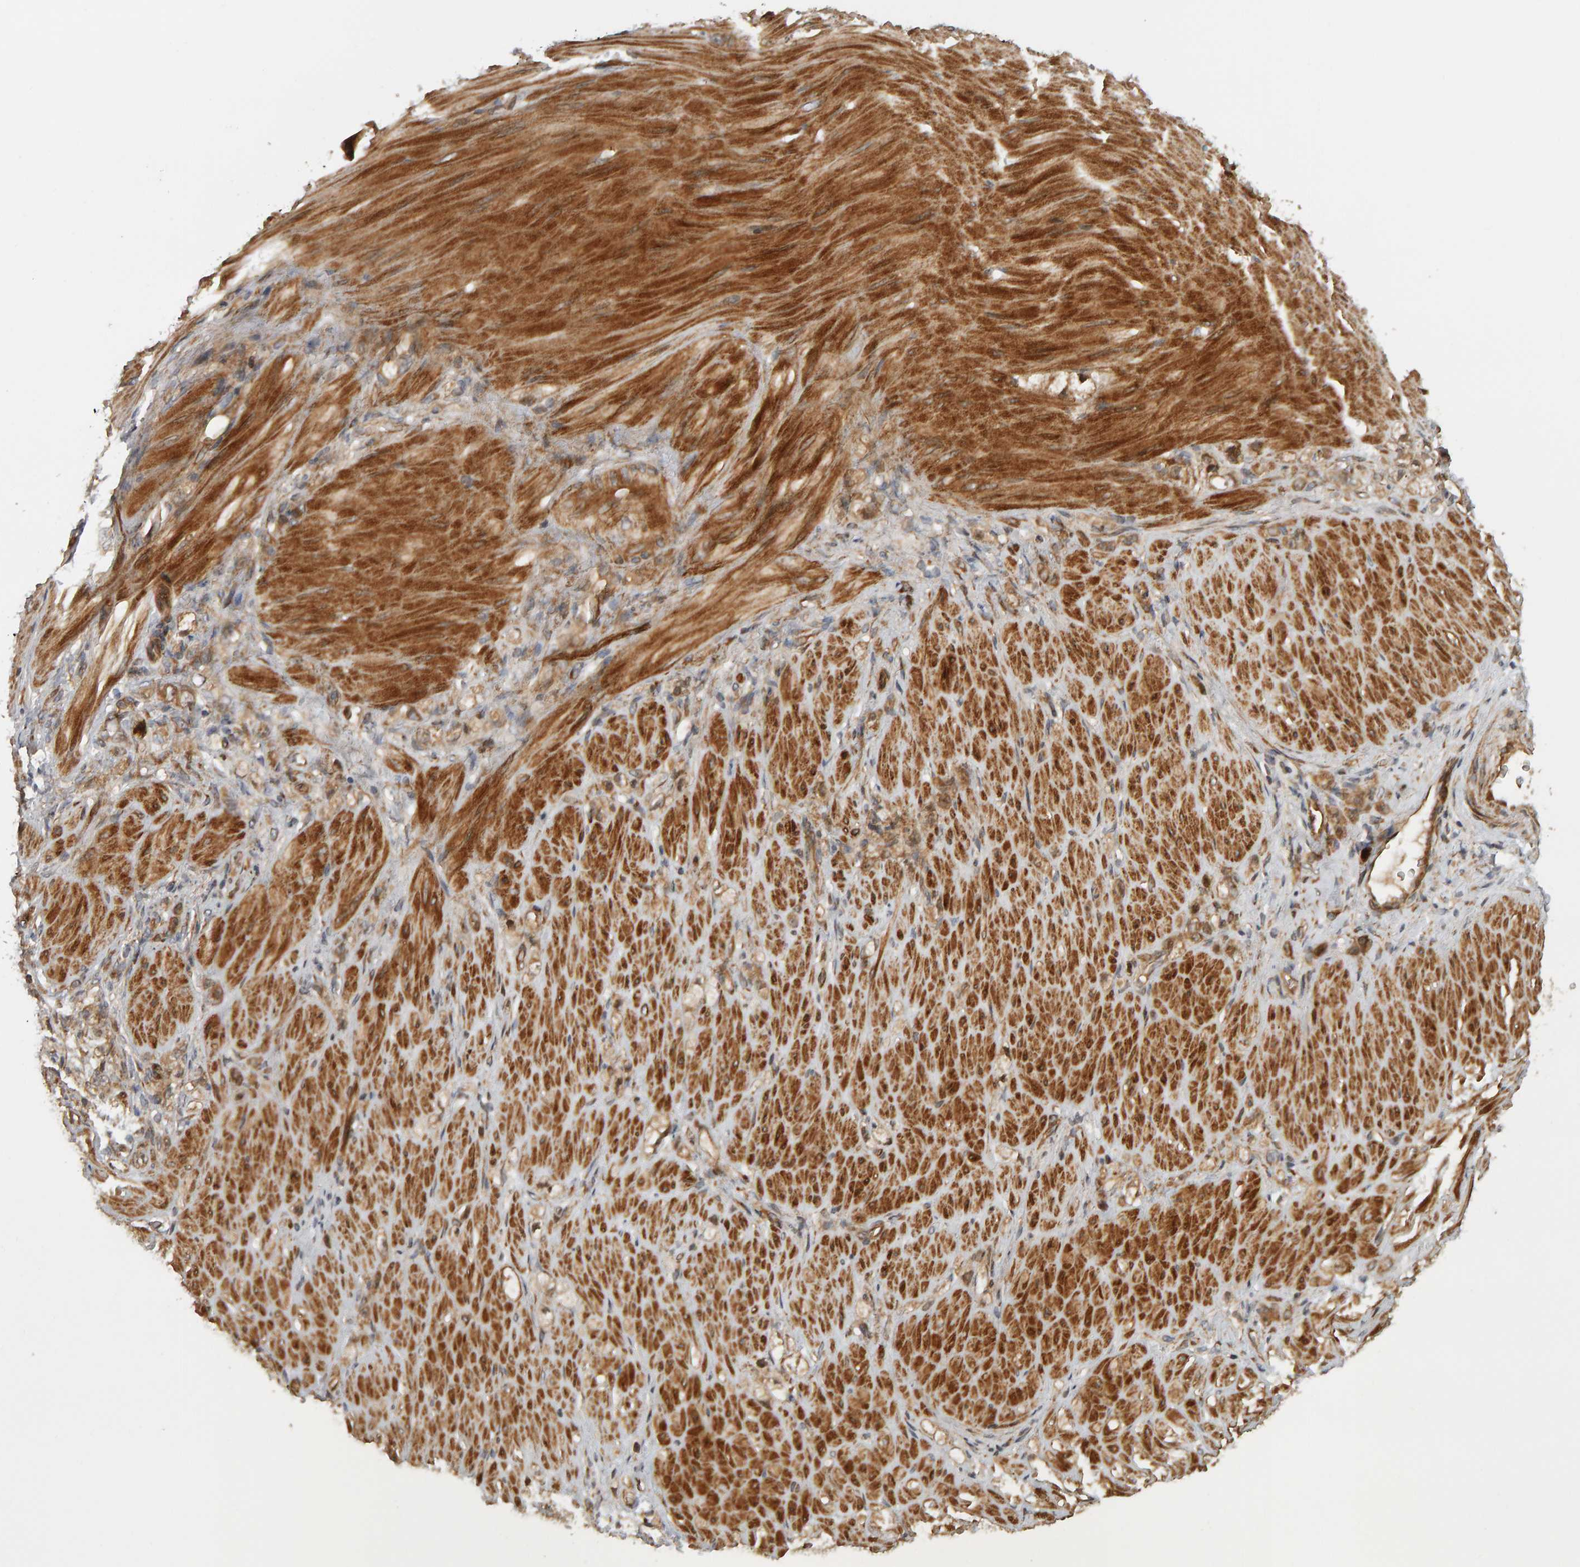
{"staining": {"intensity": "moderate", "quantity": ">75%", "location": "cytoplasmic/membranous"}, "tissue": "stomach cancer", "cell_type": "Tumor cells", "image_type": "cancer", "snomed": [{"axis": "morphology", "description": "Normal tissue, NOS"}, {"axis": "morphology", "description": "Adenocarcinoma, NOS"}, {"axis": "topography", "description": "Stomach"}], "caption": "Immunohistochemical staining of human stomach adenocarcinoma displays moderate cytoplasmic/membranous protein positivity in about >75% of tumor cells. The staining was performed using DAB, with brown indicating positive protein expression. Nuclei are stained blue with hematoxylin.", "gene": "ZFAND1", "patient": {"sex": "male", "age": 82}}